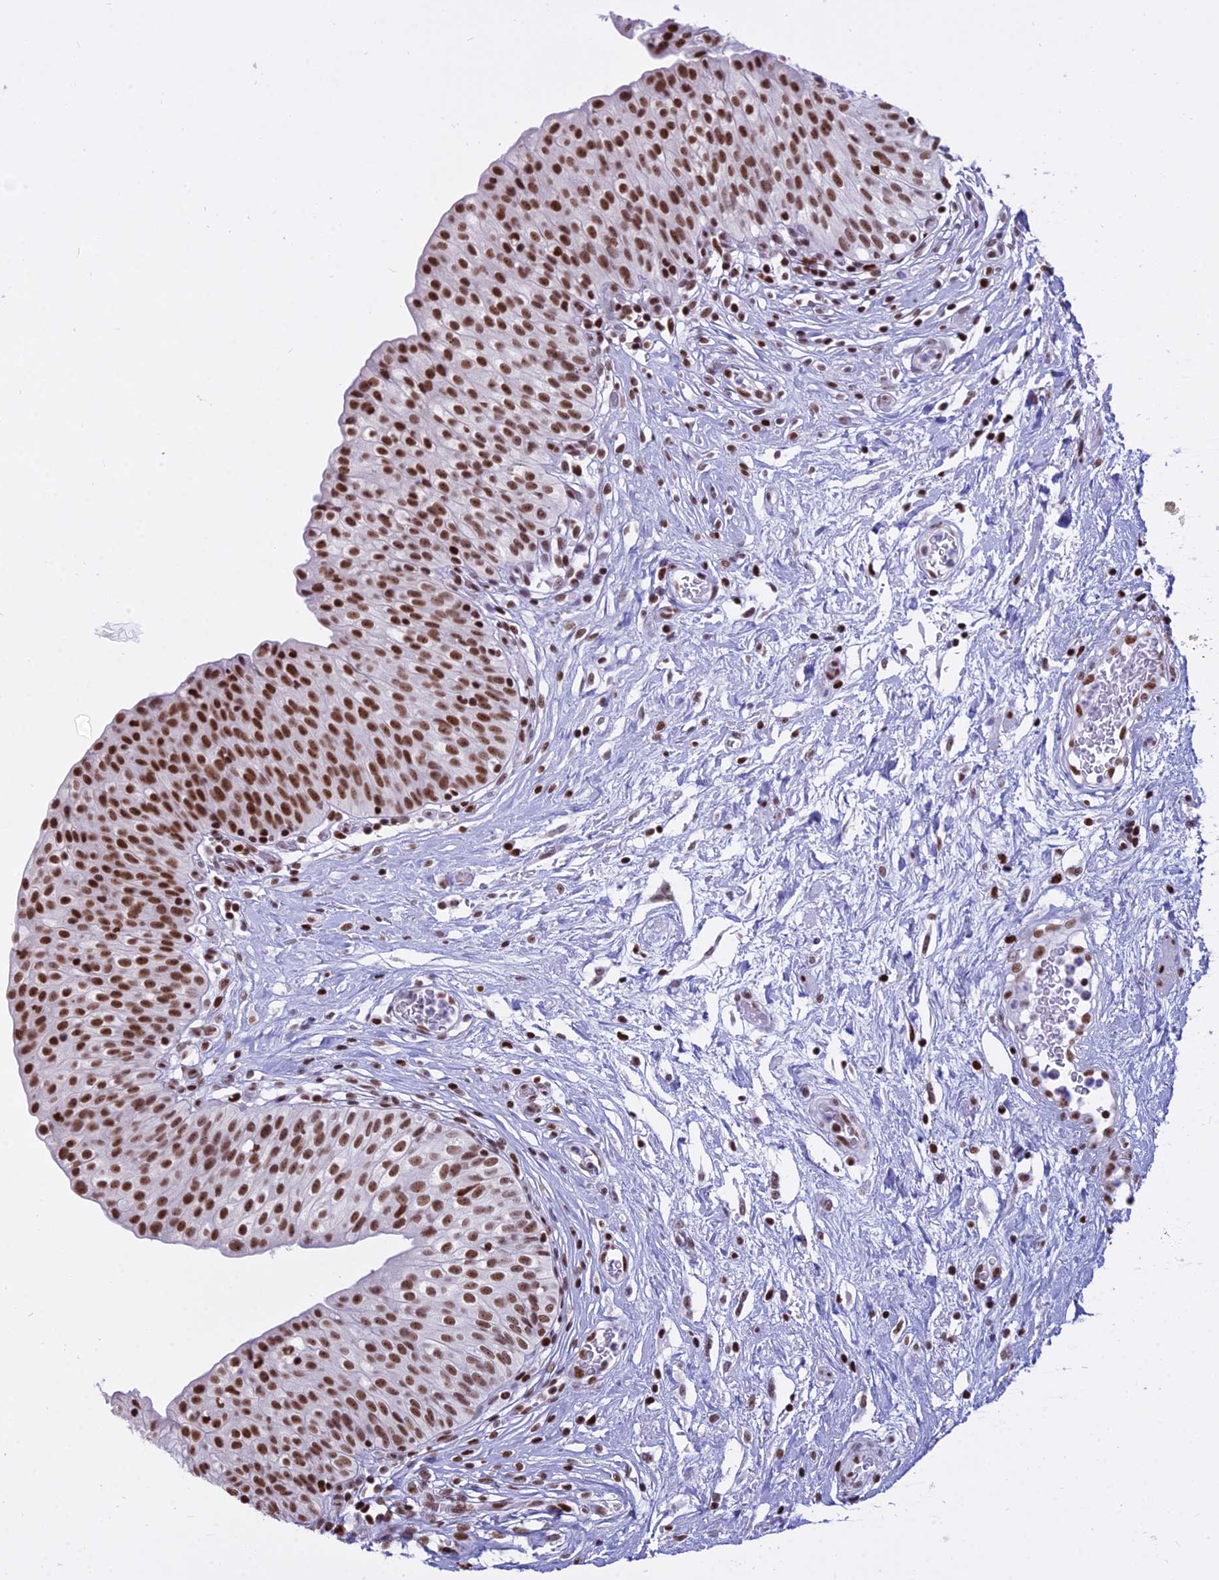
{"staining": {"intensity": "strong", "quantity": ">75%", "location": "nuclear"}, "tissue": "urinary bladder", "cell_type": "Urothelial cells", "image_type": "normal", "snomed": [{"axis": "morphology", "description": "Normal tissue, NOS"}, {"axis": "topography", "description": "Urinary bladder"}], "caption": "High-power microscopy captured an immunohistochemistry image of unremarkable urinary bladder, revealing strong nuclear staining in about >75% of urothelial cells. Nuclei are stained in blue.", "gene": "PARP1", "patient": {"sex": "male", "age": 55}}